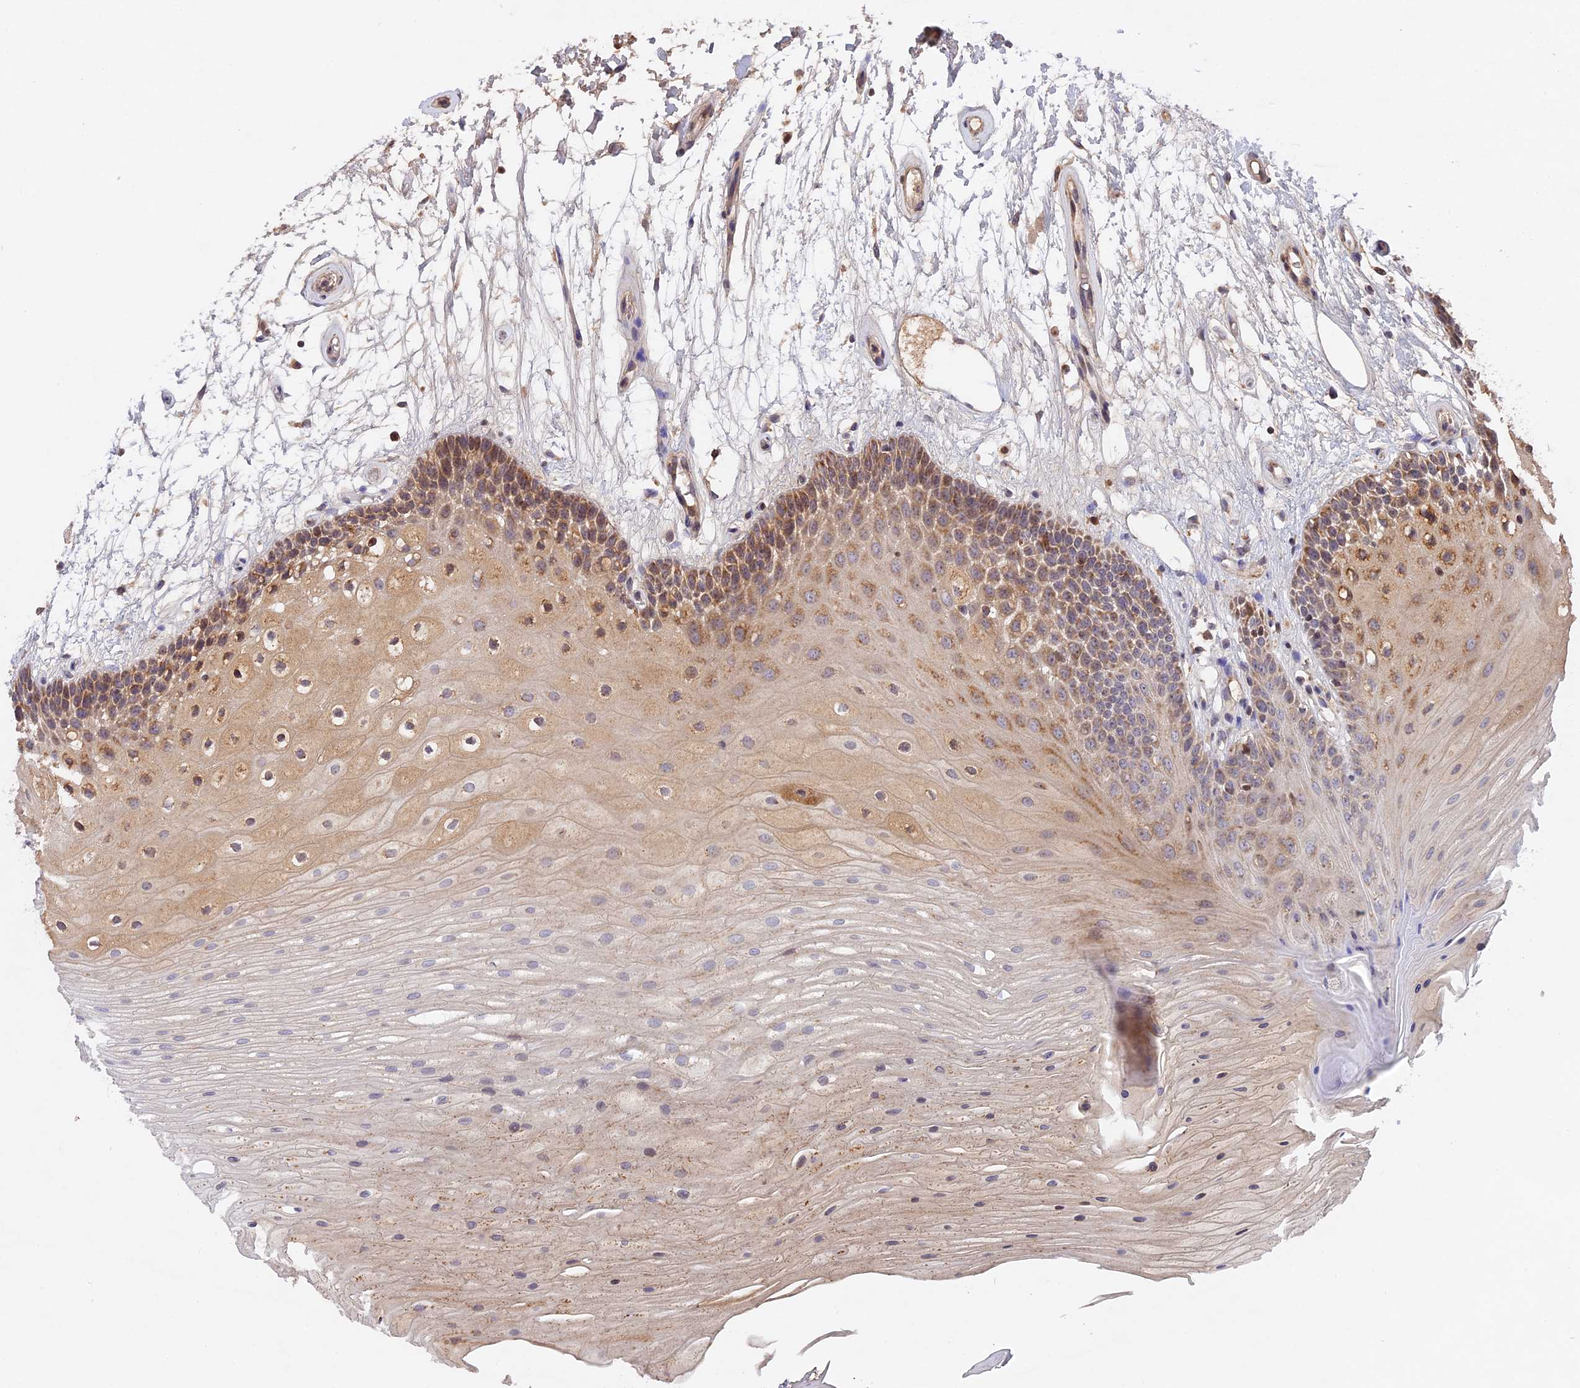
{"staining": {"intensity": "moderate", "quantity": "25%-75%", "location": "cytoplasmic/membranous"}, "tissue": "oral mucosa", "cell_type": "Squamous epithelial cells", "image_type": "normal", "snomed": [{"axis": "morphology", "description": "Normal tissue, NOS"}, {"axis": "topography", "description": "Oral tissue"}], "caption": "Immunohistochemical staining of benign oral mucosa shows moderate cytoplasmic/membranous protein staining in about 25%-75% of squamous epithelial cells.", "gene": "MPV17L", "patient": {"sex": "female", "age": 80}}